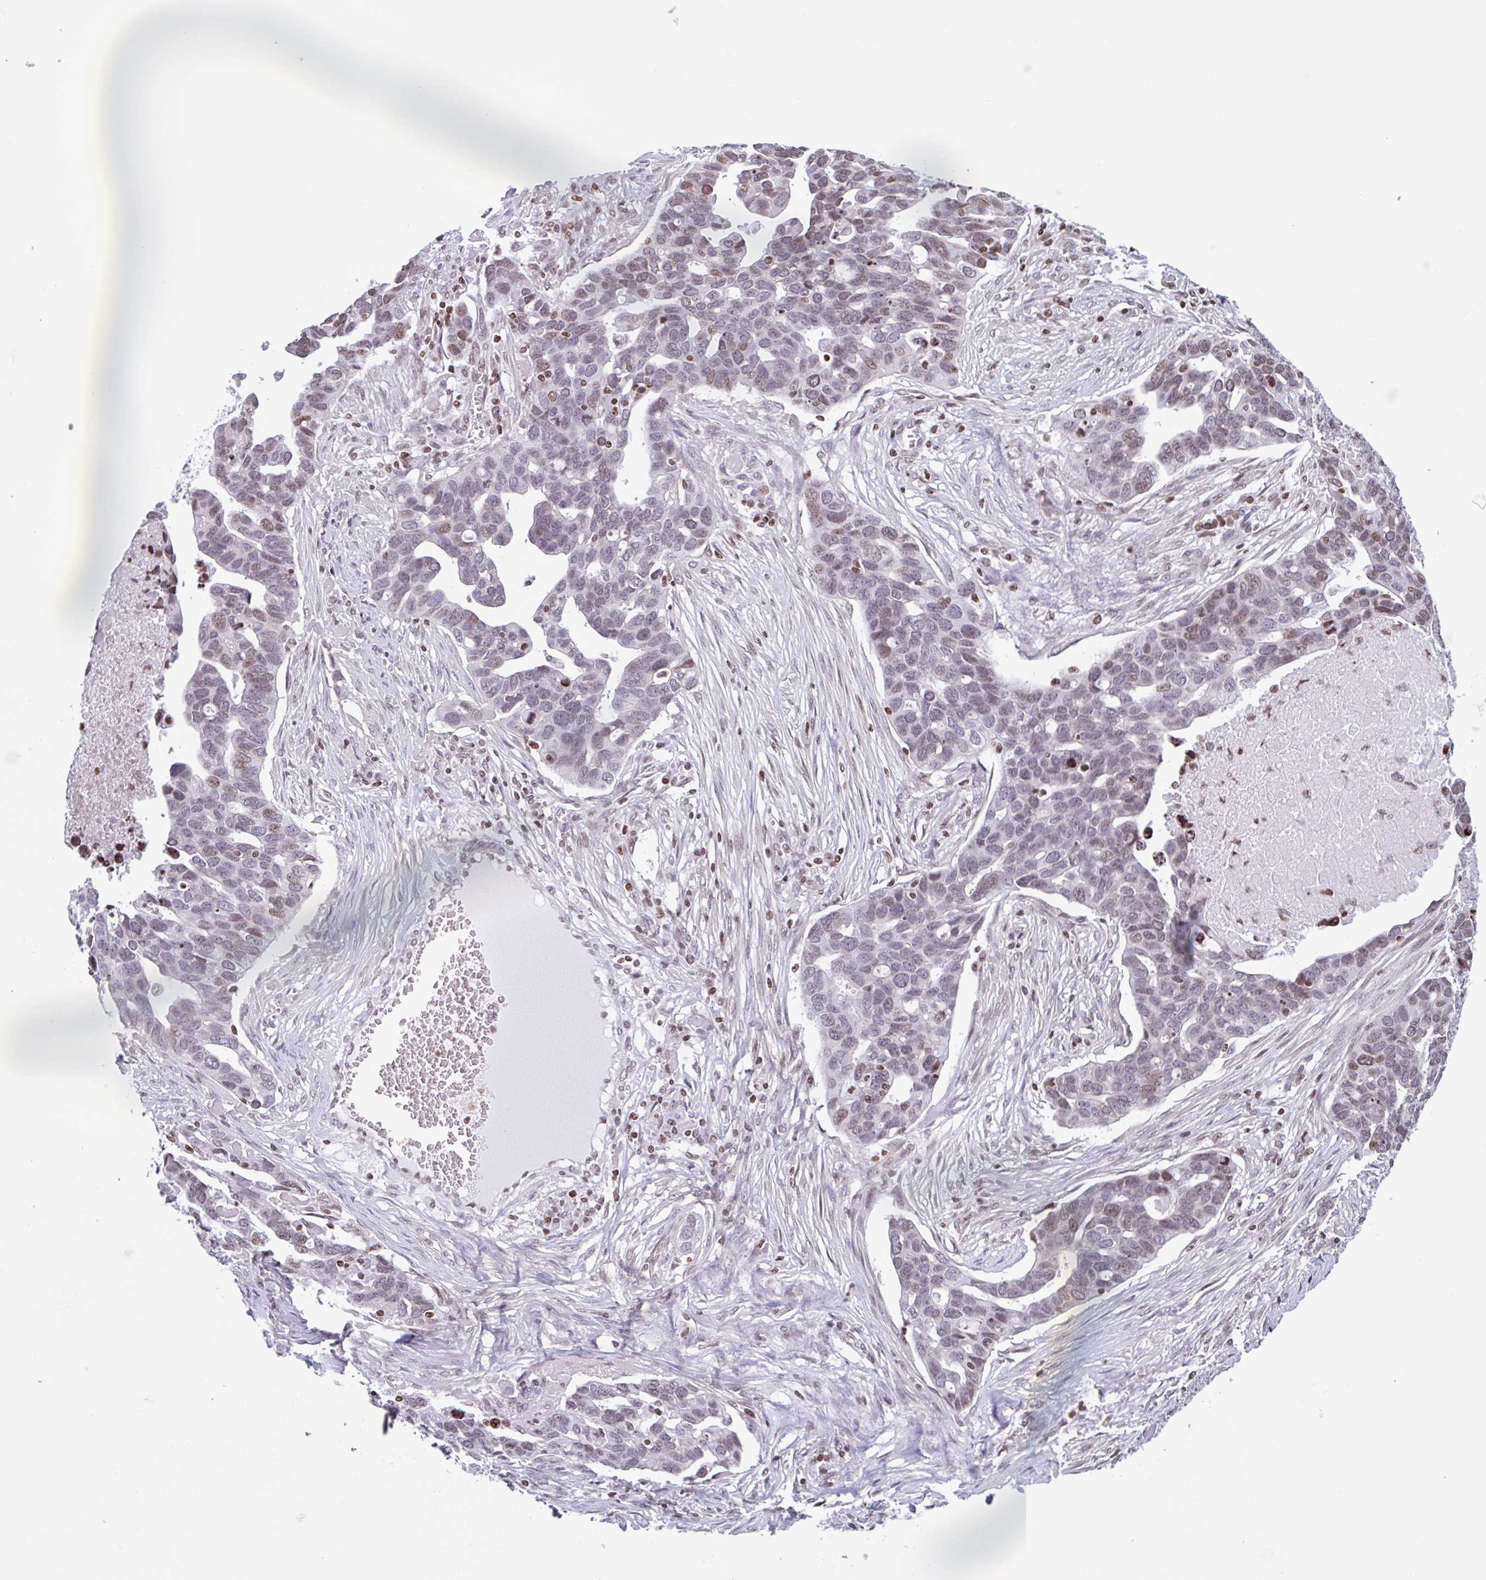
{"staining": {"intensity": "weak", "quantity": "25%-75%", "location": "nuclear"}, "tissue": "ovarian cancer", "cell_type": "Tumor cells", "image_type": "cancer", "snomed": [{"axis": "morphology", "description": "Cystadenocarcinoma, serous, NOS"}, {"axis": "topography", "description": "Ovary"}], "caption": "Weak nuclear positivity is present in approximately 25%-75% of tumor cells in serous cystadenocarcinoma (ovarian). The staining was performed using DAB, with brown indicating positive protein expression. Nuclei are stained blue with hematoxylin.", "gene": "NOL6", "patient": {"sex": "female", "age": 54}}